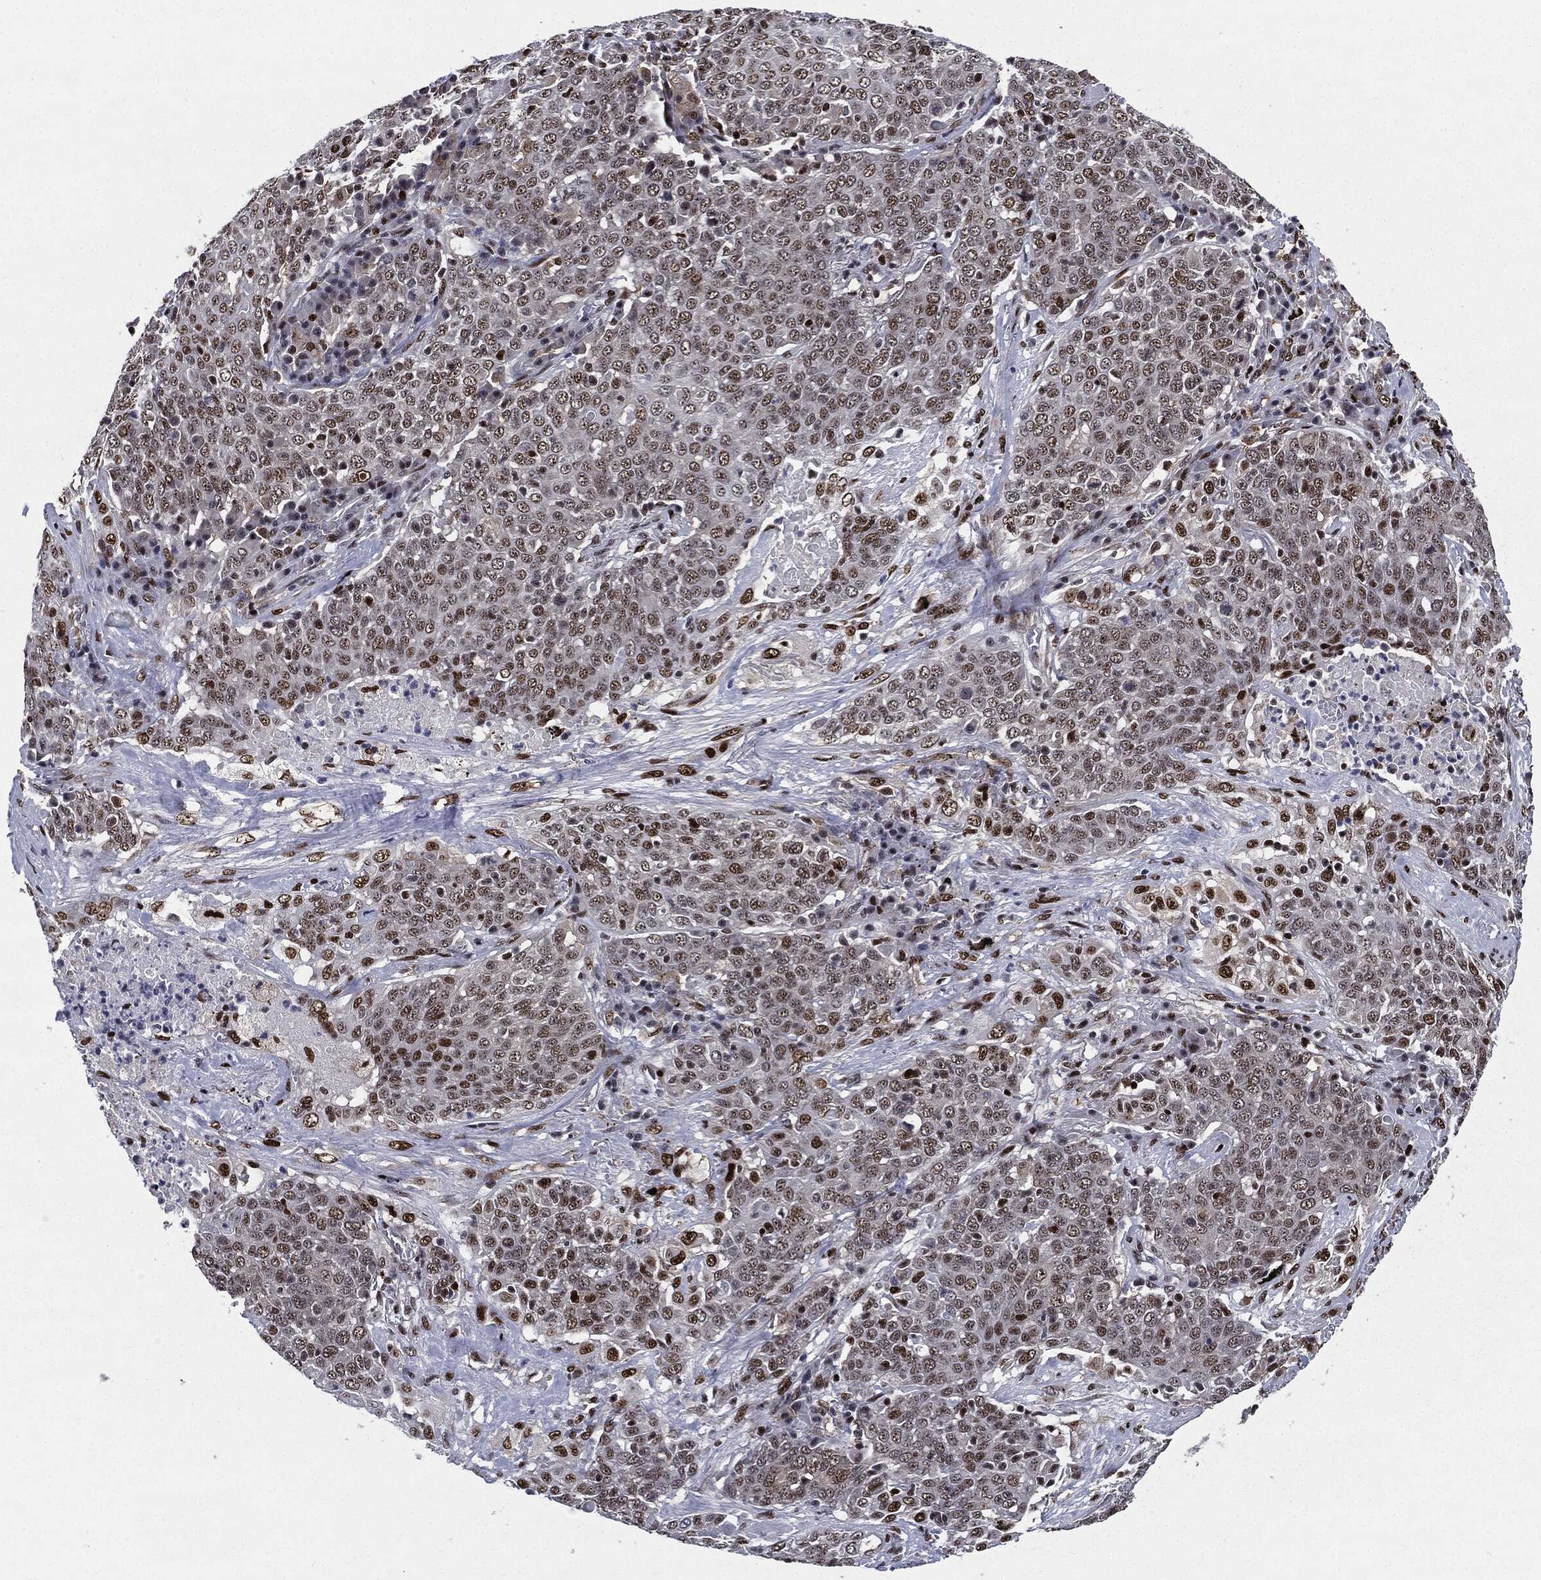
{"staining": {"intensity": "moderate", "quantity": "<25%", "location": "nuclear"}, "tissue": "lung cancer", "cell_type": "Tumor cells", "image_type": "cancer", "snomed": [{"axis": "morphology", "description": "Squamous cell carcinoma, NOS"}, {"axis": "topography", "description": "Lung"}], "caption": "A brown stain shows moderate nuclear staining of a protein in lung cancer tumor cells.", "gene": "JUN", "patient": {"sex": "male", "age": 82}}